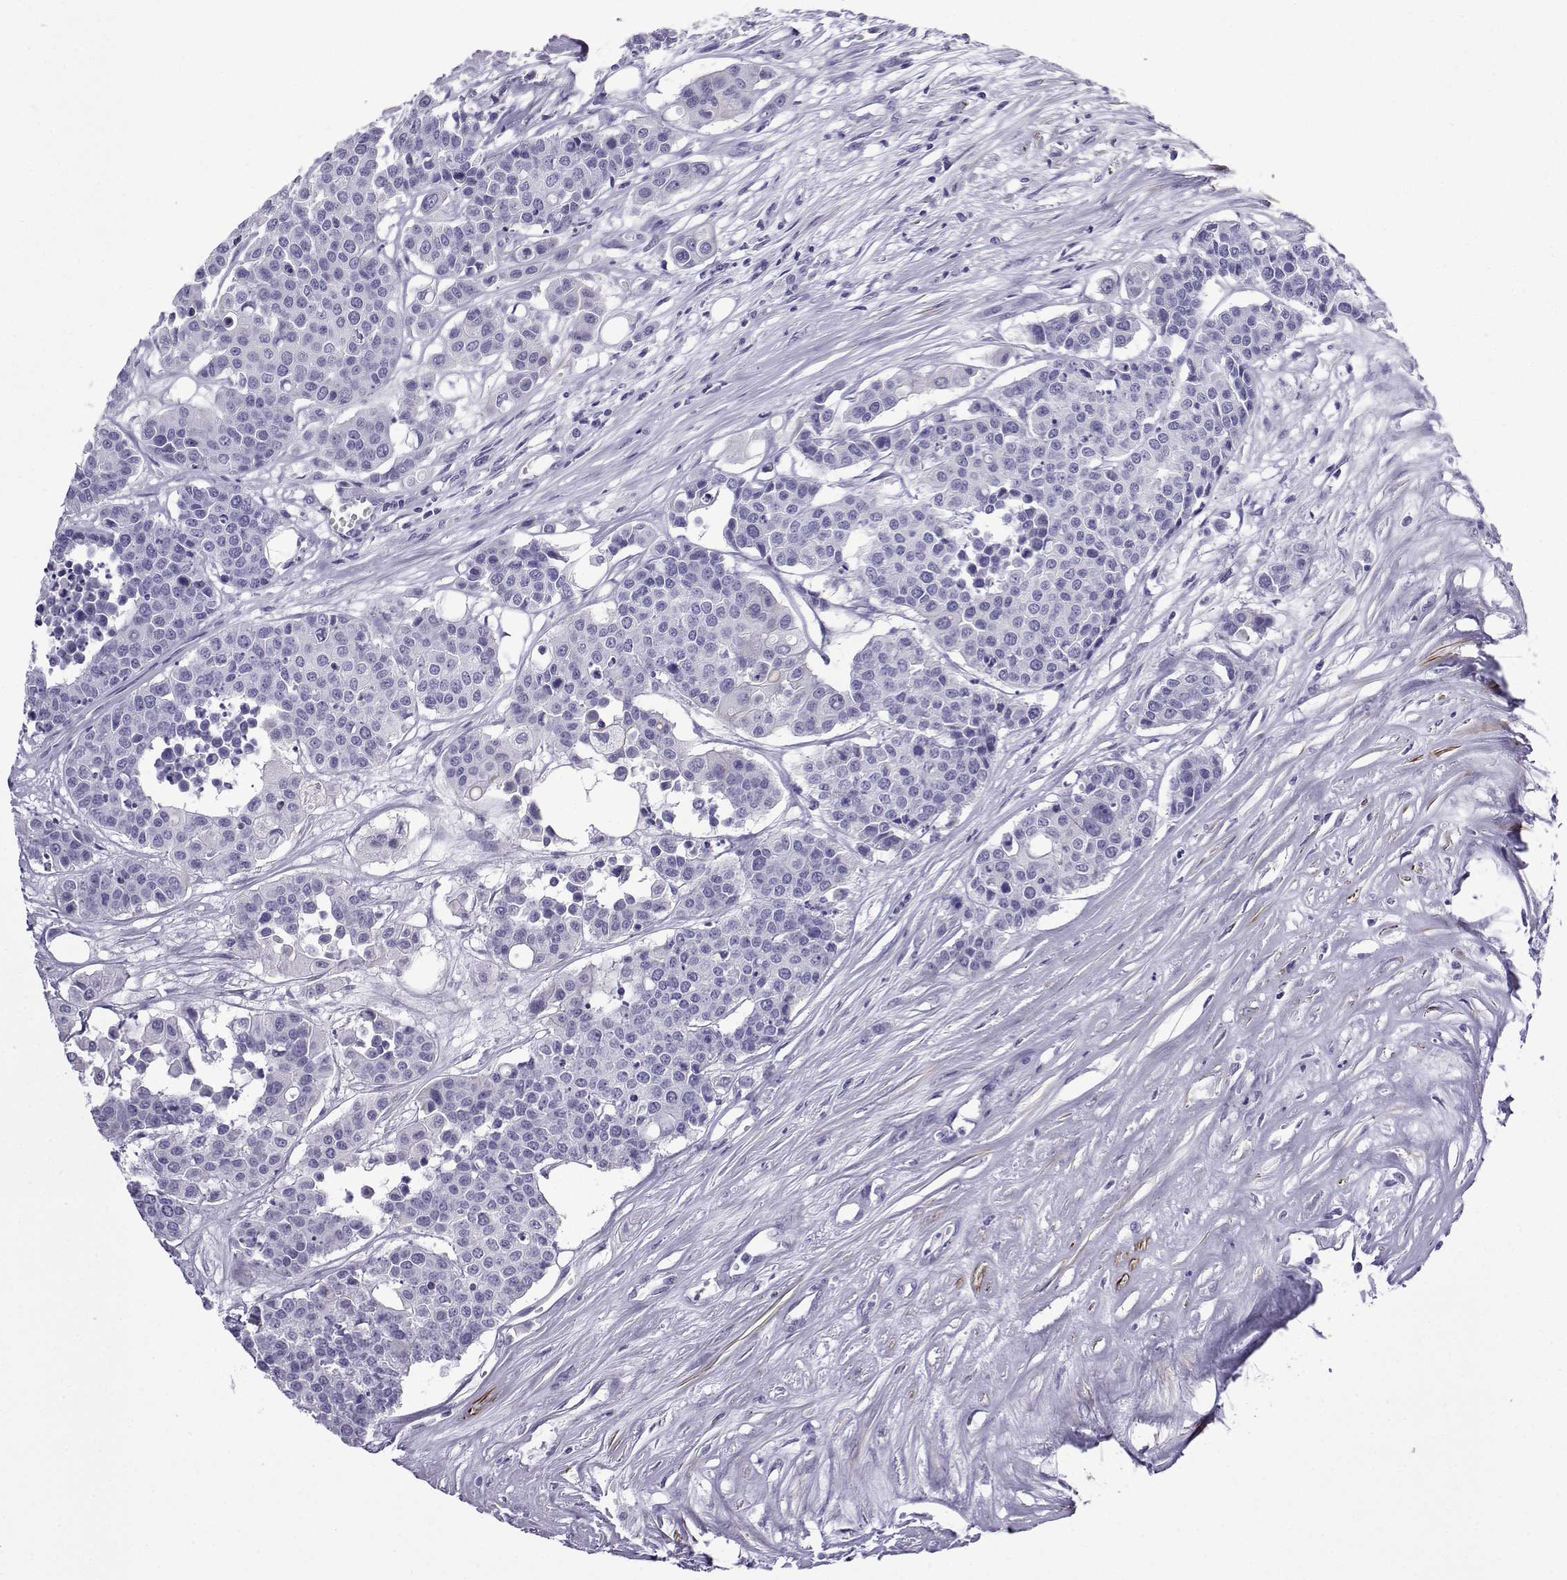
{"staining": {"intensity": "negative", "quantity": "none", "location": "none"}, "tissue": "carcinoid", "cell_type": "Tumor cells", "image_type": "cancer", "snomed": [{"axis": "morphology", "description": "Carcinoid, malignant, NOS"}, {"axis": "topography", "description": "Colon"}], "caption": "Human carcinoid stained for a protein using IHC exhibits no expression in tumor cells.", "gene": "KCNF1", "patient": {"sex": "male", "age": 81}}